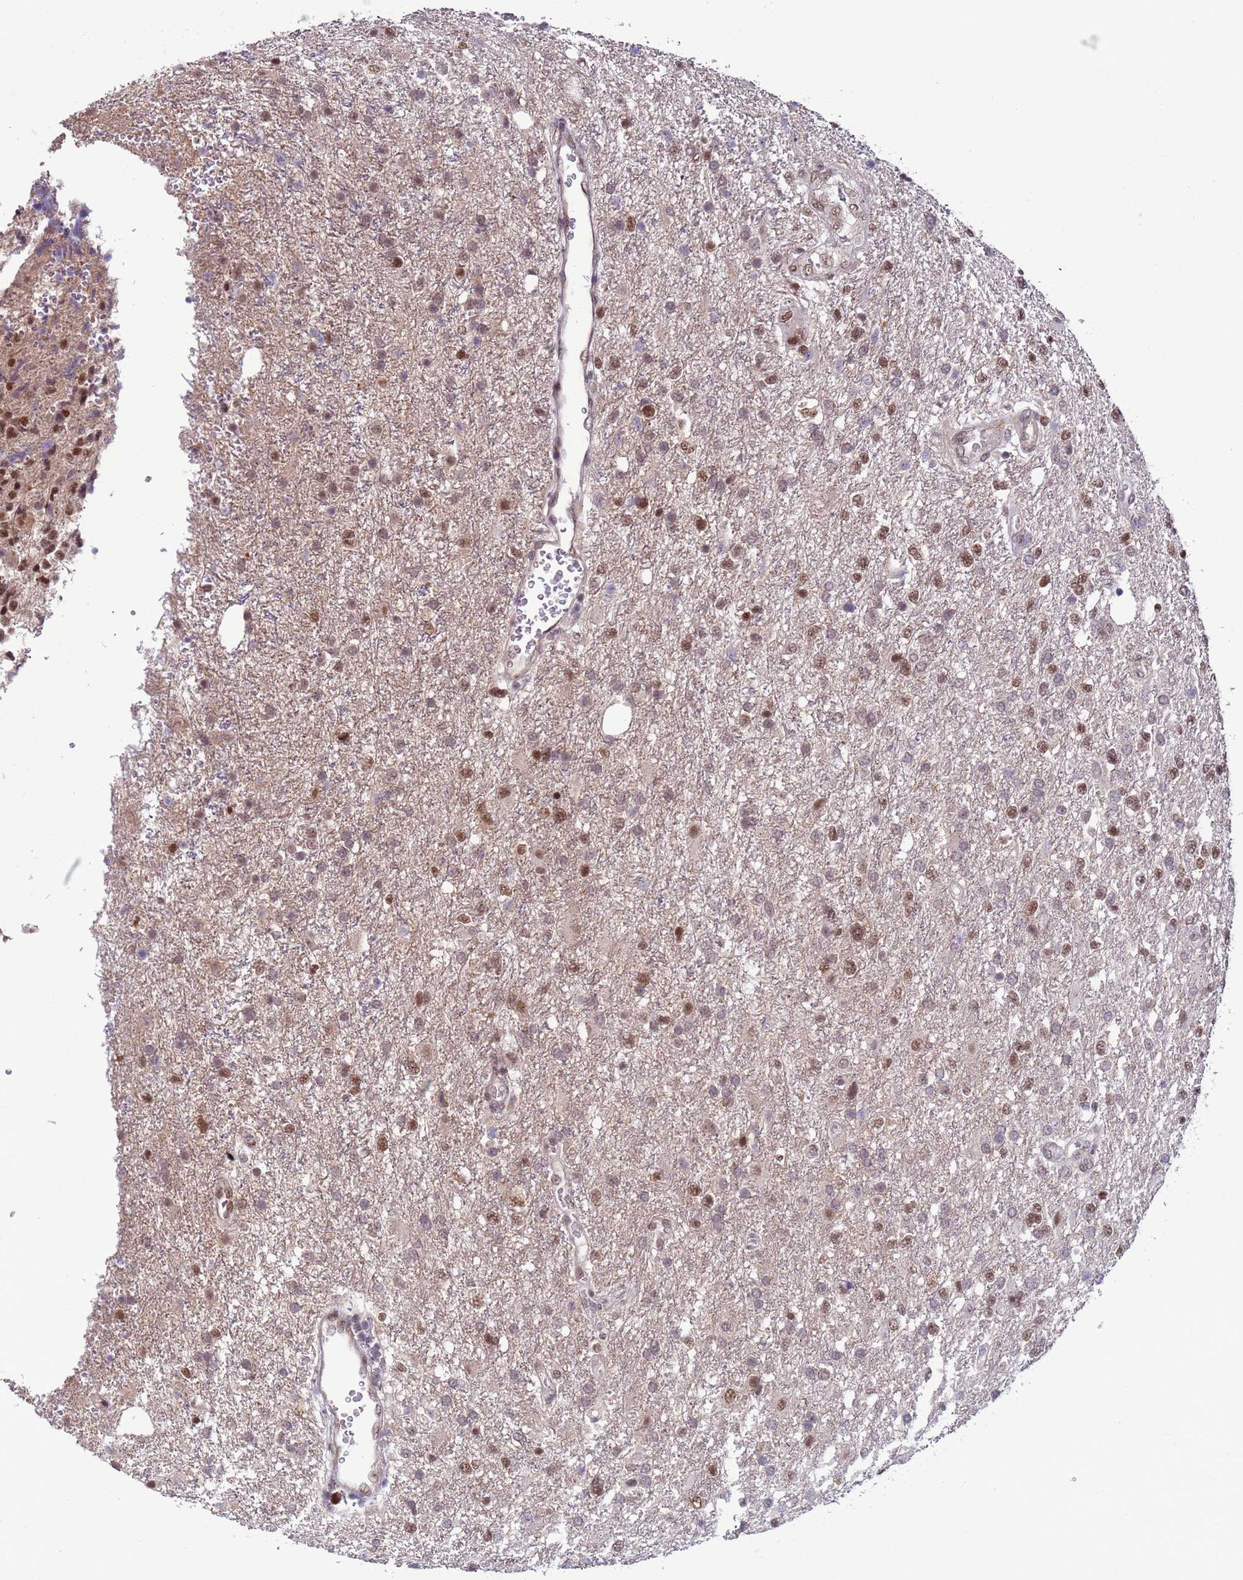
{"staining": {"intensity": "moderate", "quantity": ">75%", "location": "nuclear"}, "tissue": "glioma", "cell_type": "Tumor cells", "image_type": "cancer", "snomed": [{"axis": "morphology", "description": "Glioma, malignant, High grade"}, {"axis": "topography", "description": "Brain"}], "caption": "Immunohistochemistry (IHC) histopathology image of high-grade glioma (malignant) stained for a protein (brown), which exhibits medium levels of moderate nuclear positivity in about >75% of tumor cells.", "gene": "SHC3", "patient": {"sex": "male", "age": 56}}